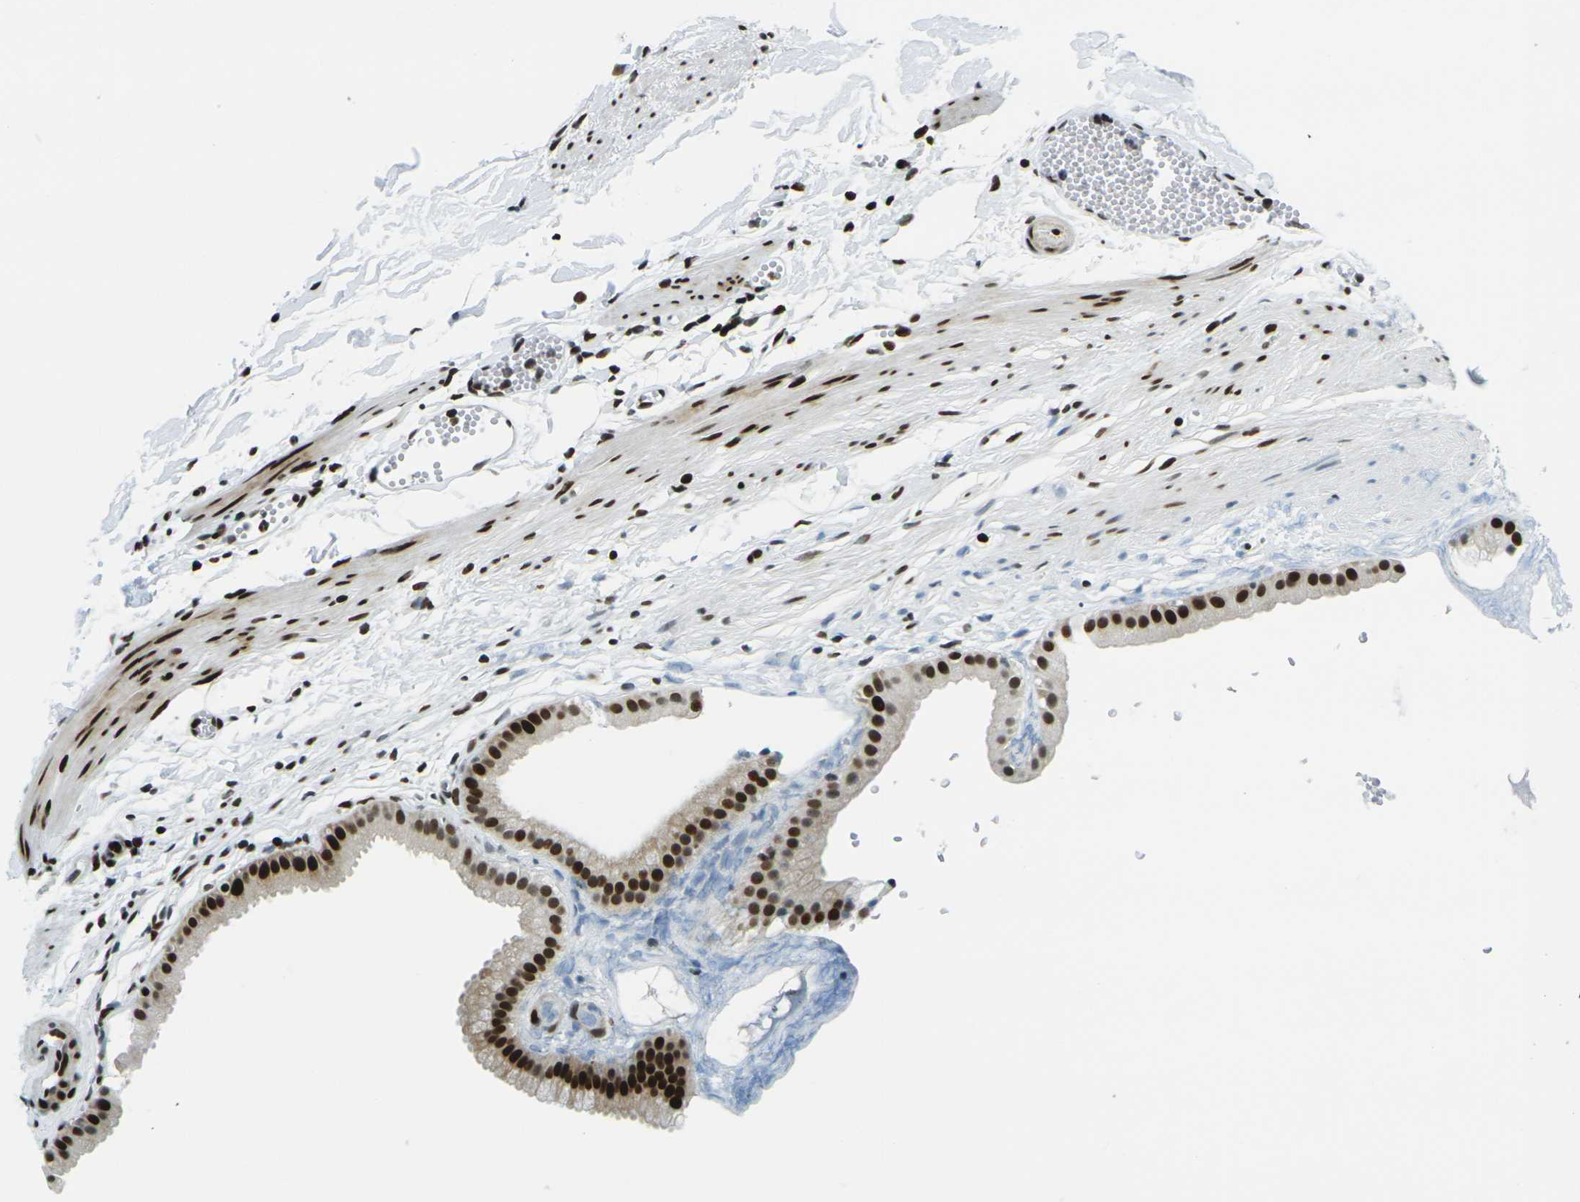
{"staining": {"intensity": "strong", "quantity": ">75%", "location": "nuclear"}, "tissue": "gallbladder", "cell_type": "Glandular cells", "image_type": "normal", "snomed": [{"axis": "morphology", "description": "Normal tissue, NOS"}, {"axis": "topography", "description": "Gallbladder"}], "caption": "IHC staining of unremarkable gallbladder, which shows high levels of strong nuclear expression in about >75% of glandular cells indicating strong nuclear protein staining. The staining was performed using DAB (brown) for protein detection and nuclei were counterstained in hematoxylin (blue).", "gene": "H3", "patient": {"sex": "female", "age": 64}}